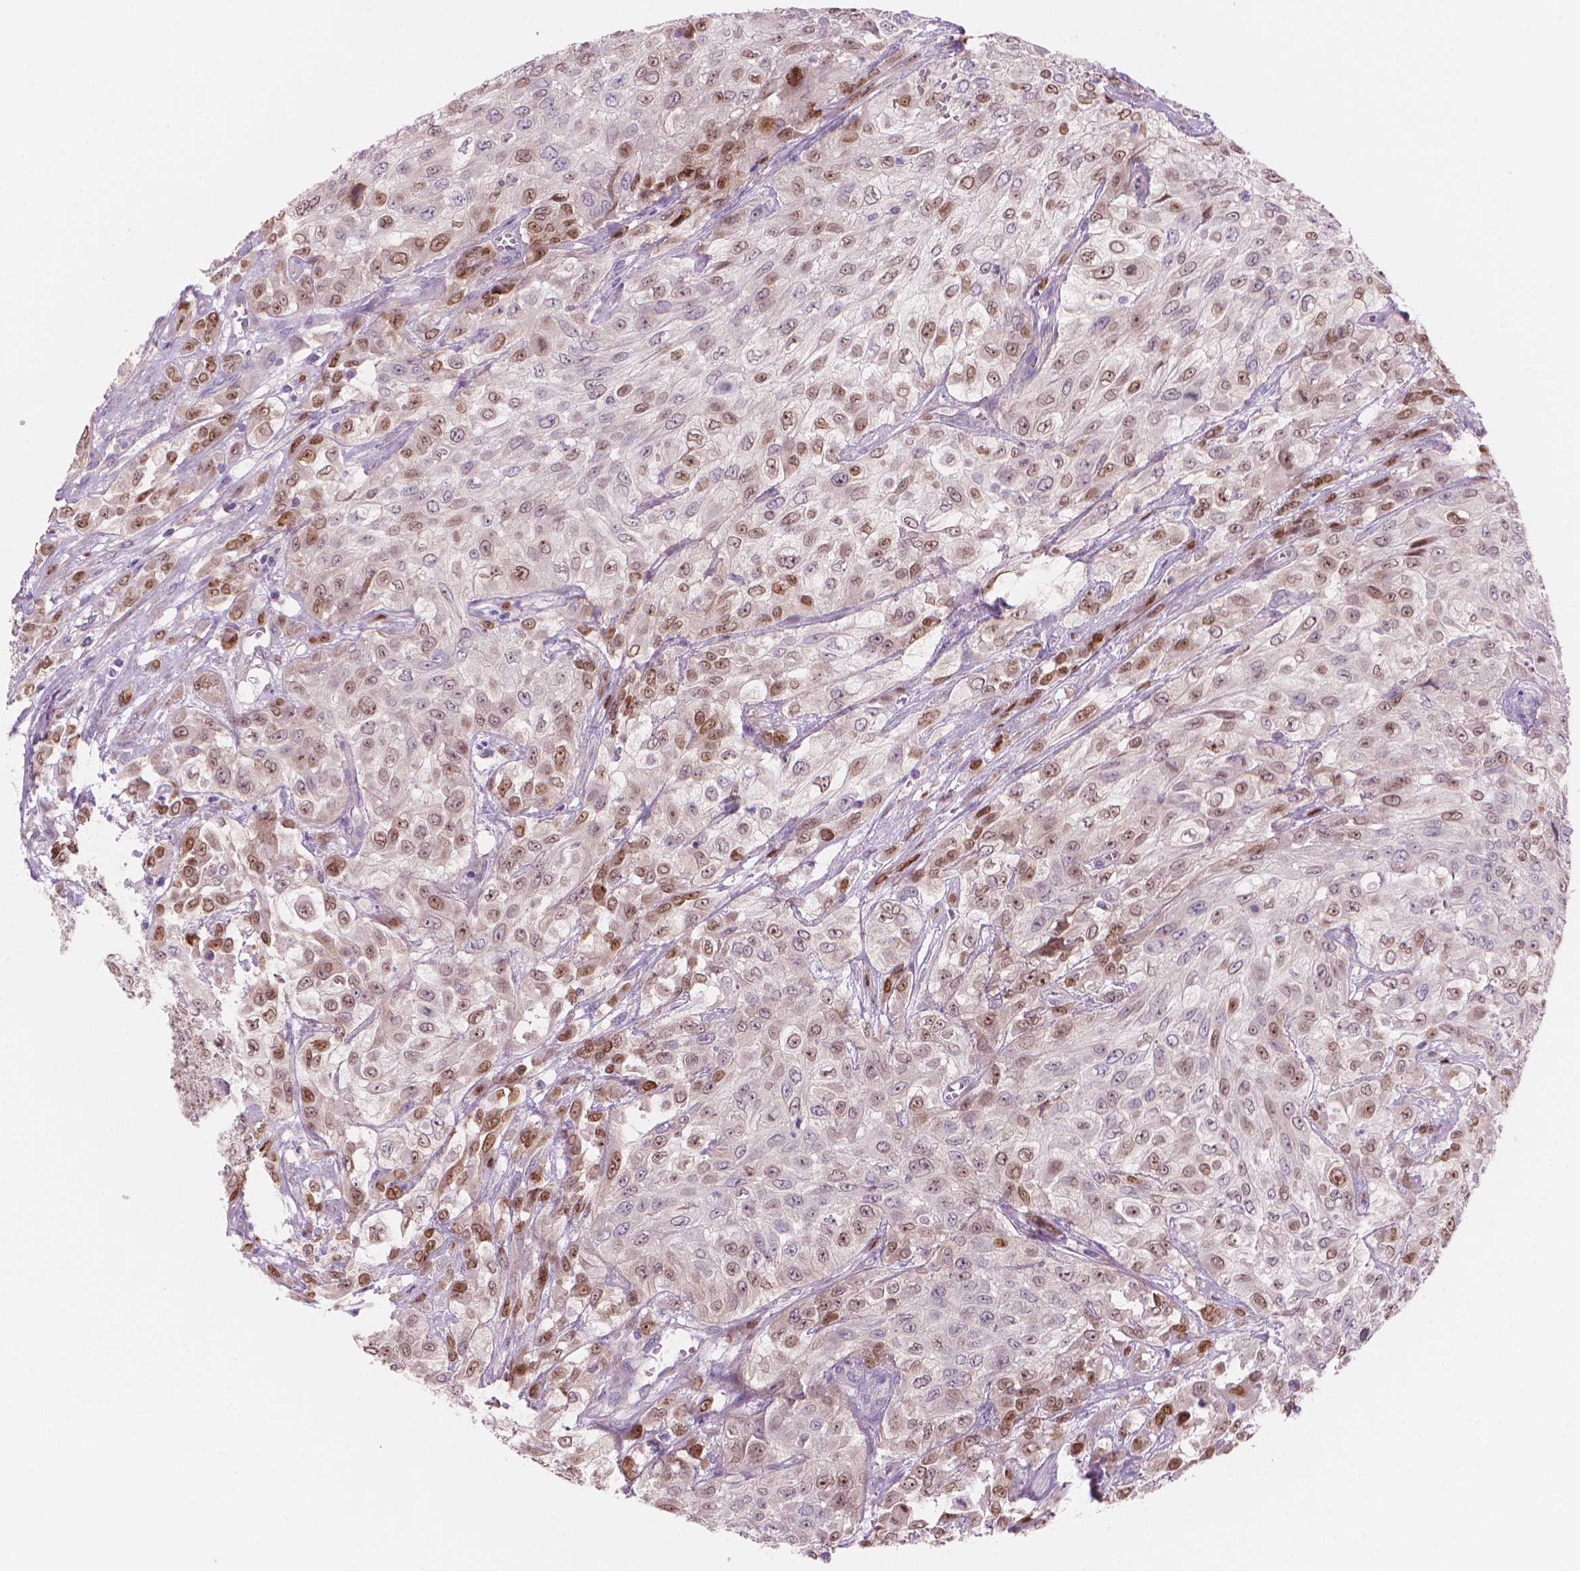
{"staining": {"intensity": "moderate", "quantity": "25%-75%", "location": "cytoplasmic/membranous"}, "tissue": "urothelial cancer", "cell_type": "Tumor cells", "image_type": "cancer", "snomed": [{"axis": "morphology", "description": "Urothelial carcinoma, High grade"}, {"axis": "topography", "description": "Urinary bladder"}], "caption": "High-magnification brightfield microscopy of high-grade urothelial carcinoma stained with DAB (3,3'-diaminobenzidine) (brown) and counterstained with hematoxylin (blue). tumor cells exhibit moderate cytoplasmic/membranous staining is identified in approximately25%-75% of cells. The staining was performed using DAB (3,3'-diaminobenzidine), with brown indicating positive protein expression. Nuclei are stained blue with hematoxylin.", "gene": "ENSG00000187186", "patient": {"sex": "male", "age": 57}}